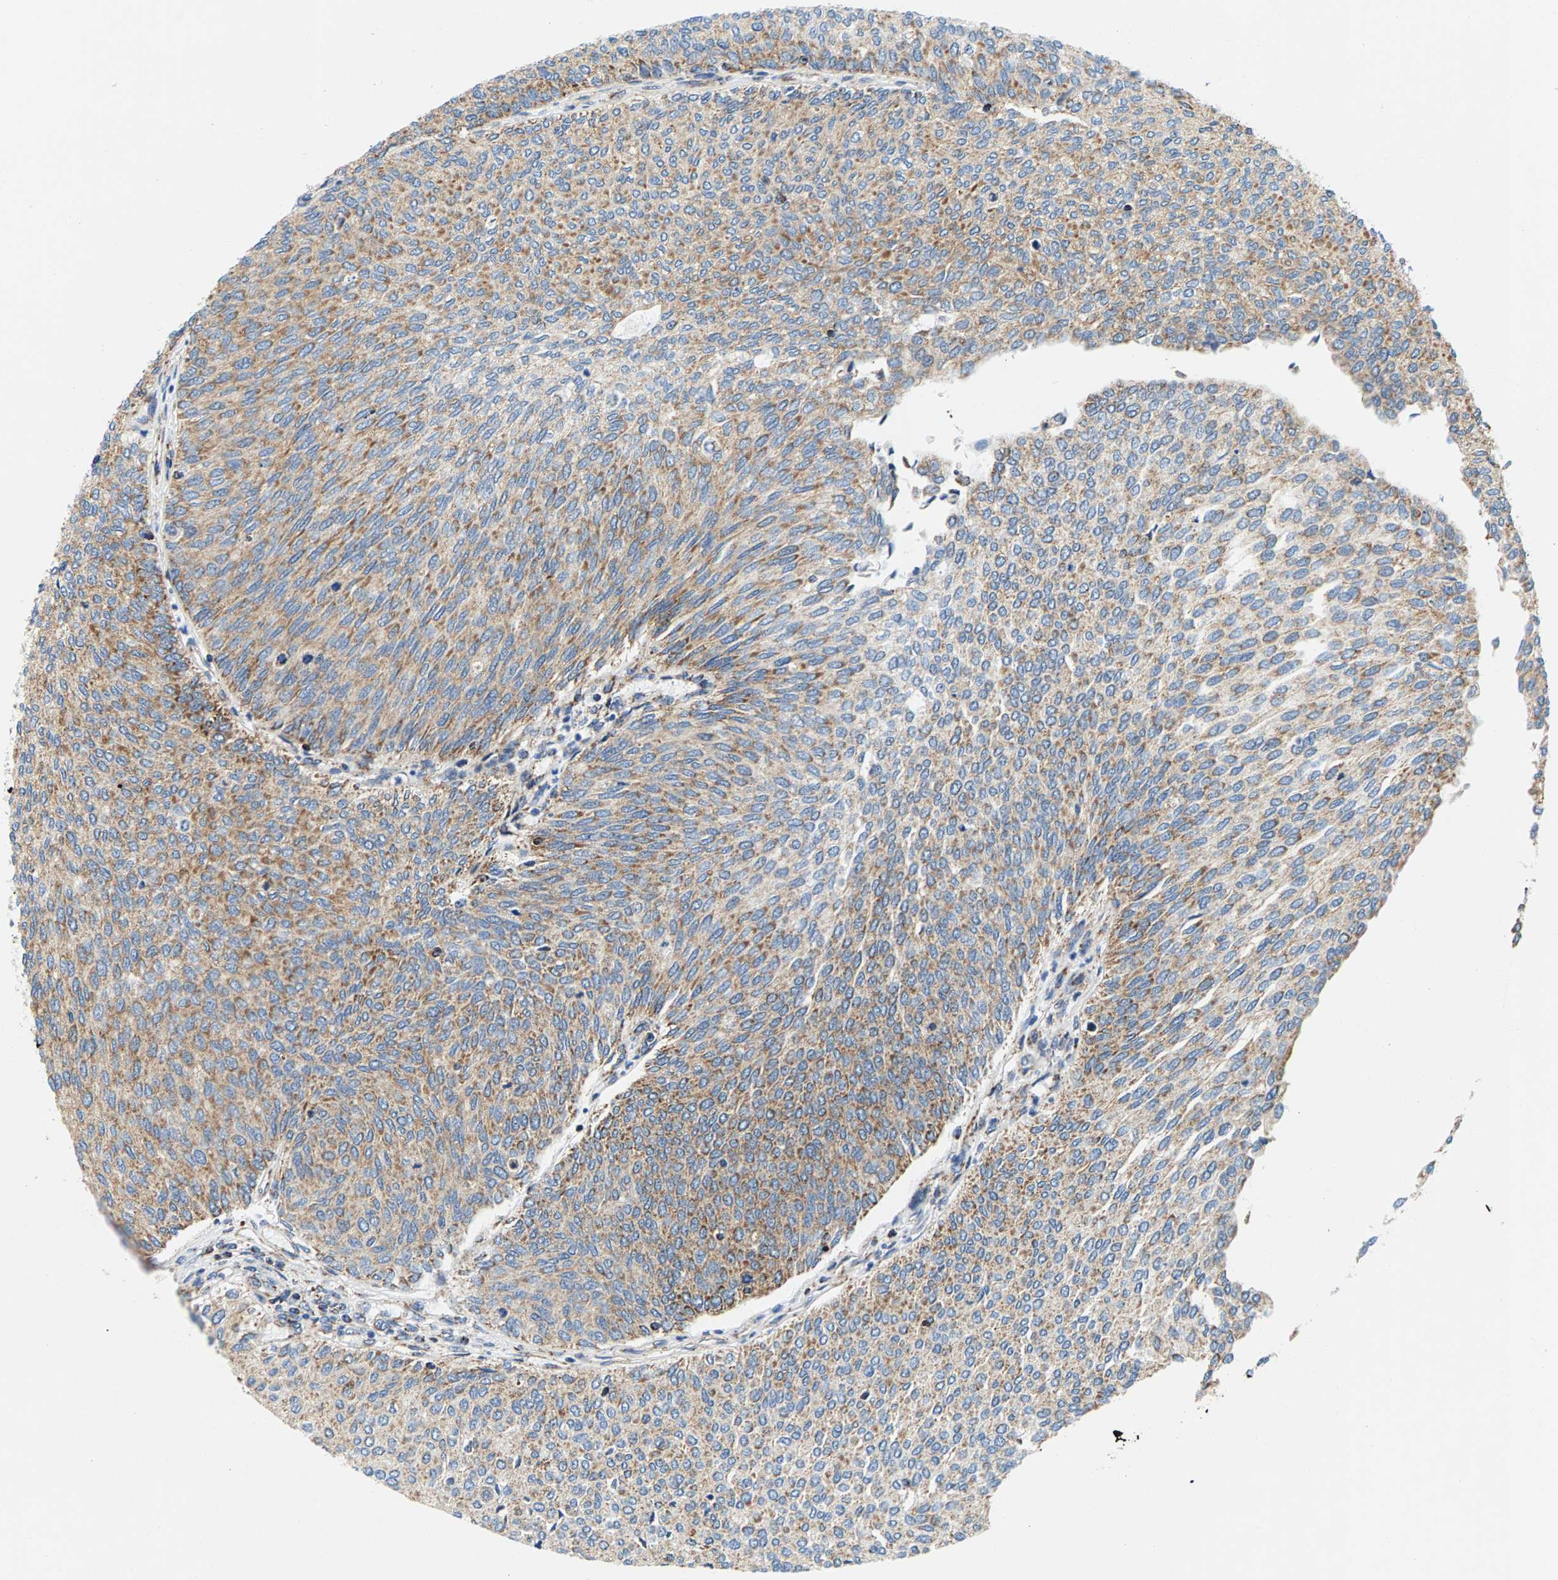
{"staining": {"intensity": "moderate", "quantity": ">75%", "location": "cytoplasmic/membranous"}, "tissue": "urothelial cancer", "cell_type": "Tumor cells", "image_type": "cancer", "snomed": [{"axis": "morphology", "description": "Urothelial carcinoma, Low grade"}, {"axis": "topography", "description": "Urinary bladder"}], "caption": "Low-grade urothelial carcinoma stained with immunohistochemistry (IHC) displays moderate cytoplasmic/membranous positivity in approximately >75% of tumor cells. (DAB (3,3'-diaminobenzidine) IHC with brightfield microscopy, high magnification).", "gene": "PDE1A", "patient": {"sex": "female", "age": 79}}